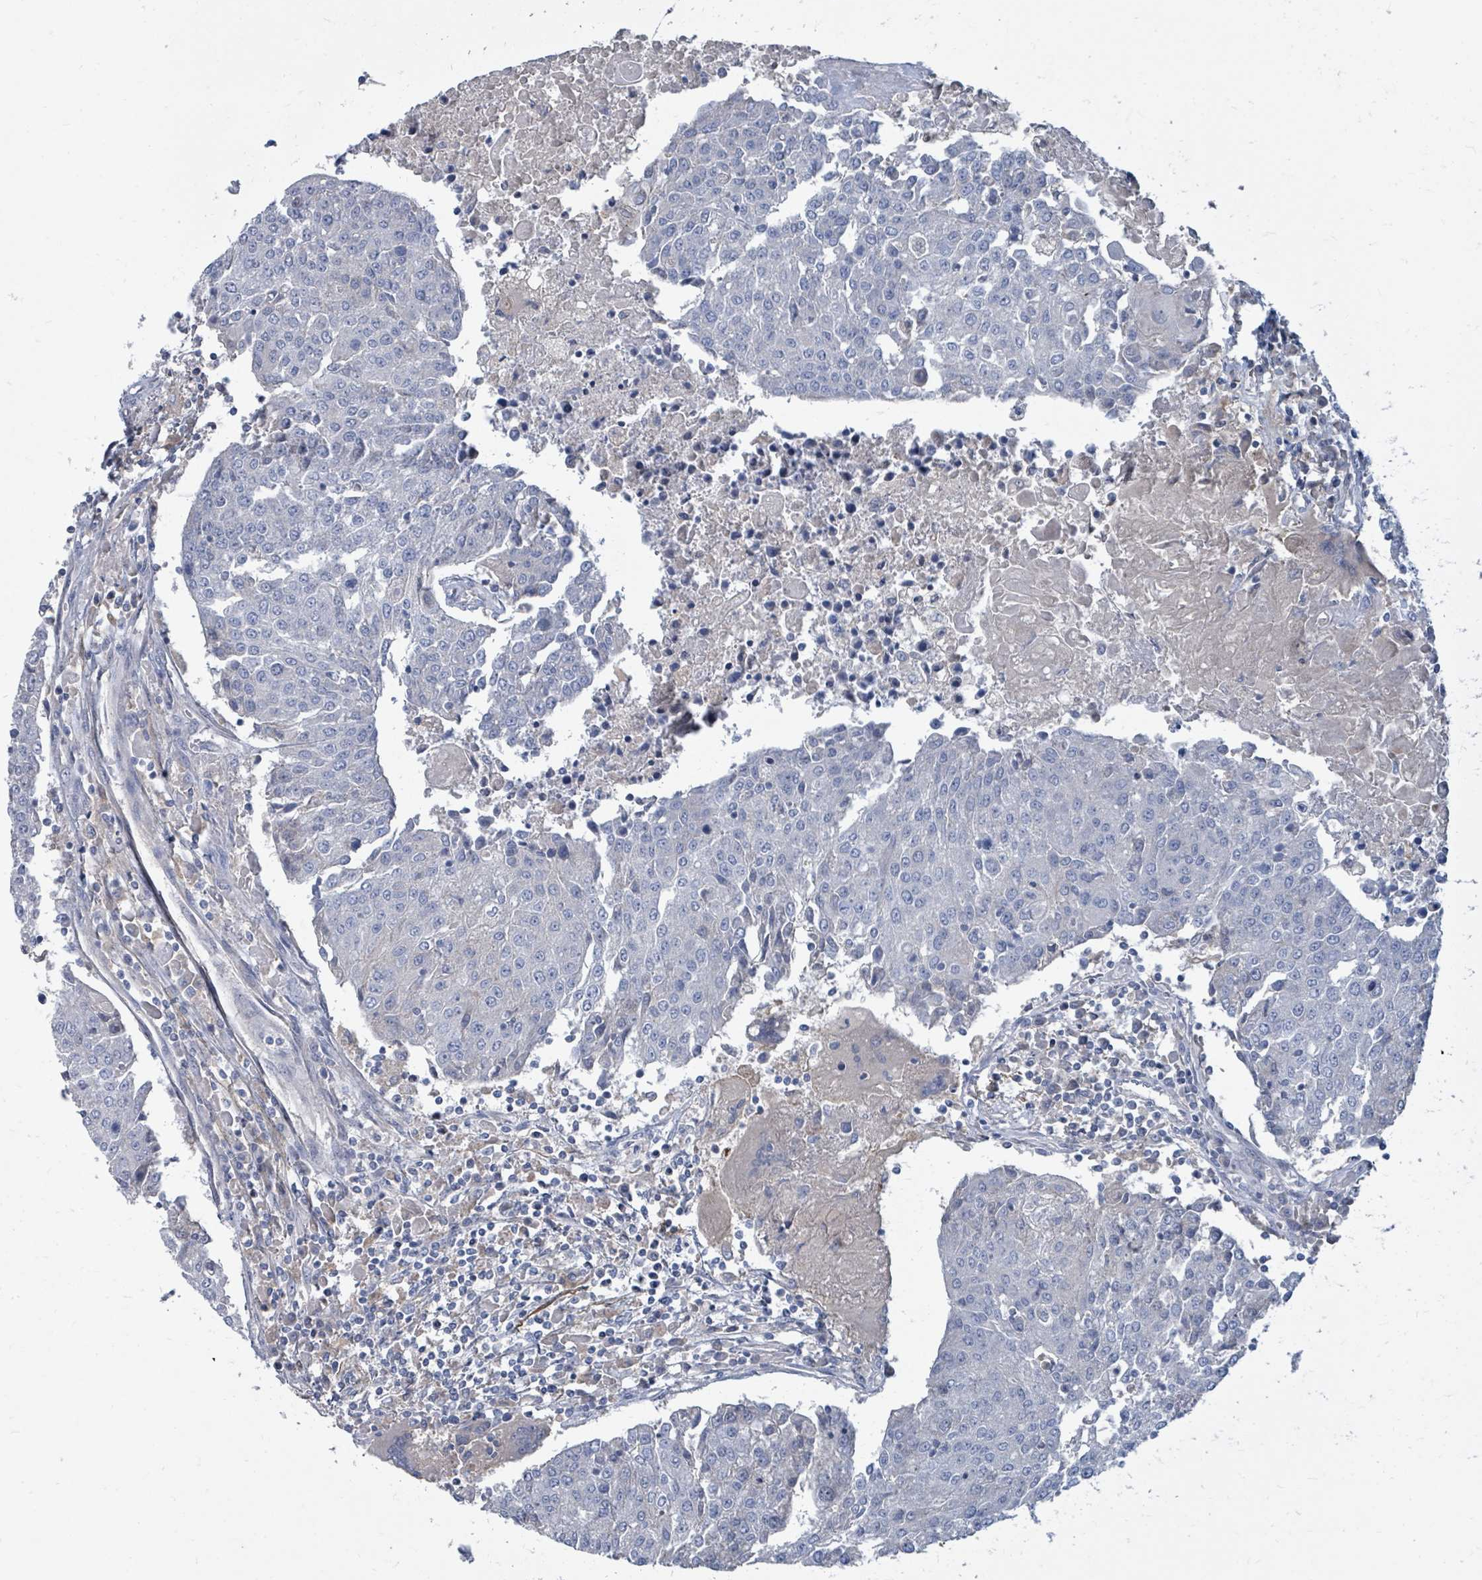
{"staining": {"intensity": "negative", "quantity": "none", "location": "none"}, "tissue": "urothelial cancer", "cell_type": "Tumor cells", "image_type": "cancer", "snomed": [{"axis": "morphology", "description": "Urothelial carcinoma, High grade"}, {"axis": "topography", "description": "Urinary bladder"}], "caption": "DAB (3,3'-diaminobenzidine) immunohistochemical staining of high-grade urothelial carcinoma demonstrates no significant positivity in tumor cells. Nuclei are stained in blue.", "gene": "ARGFX", "patient": {"sex": "female", "age": 85}}